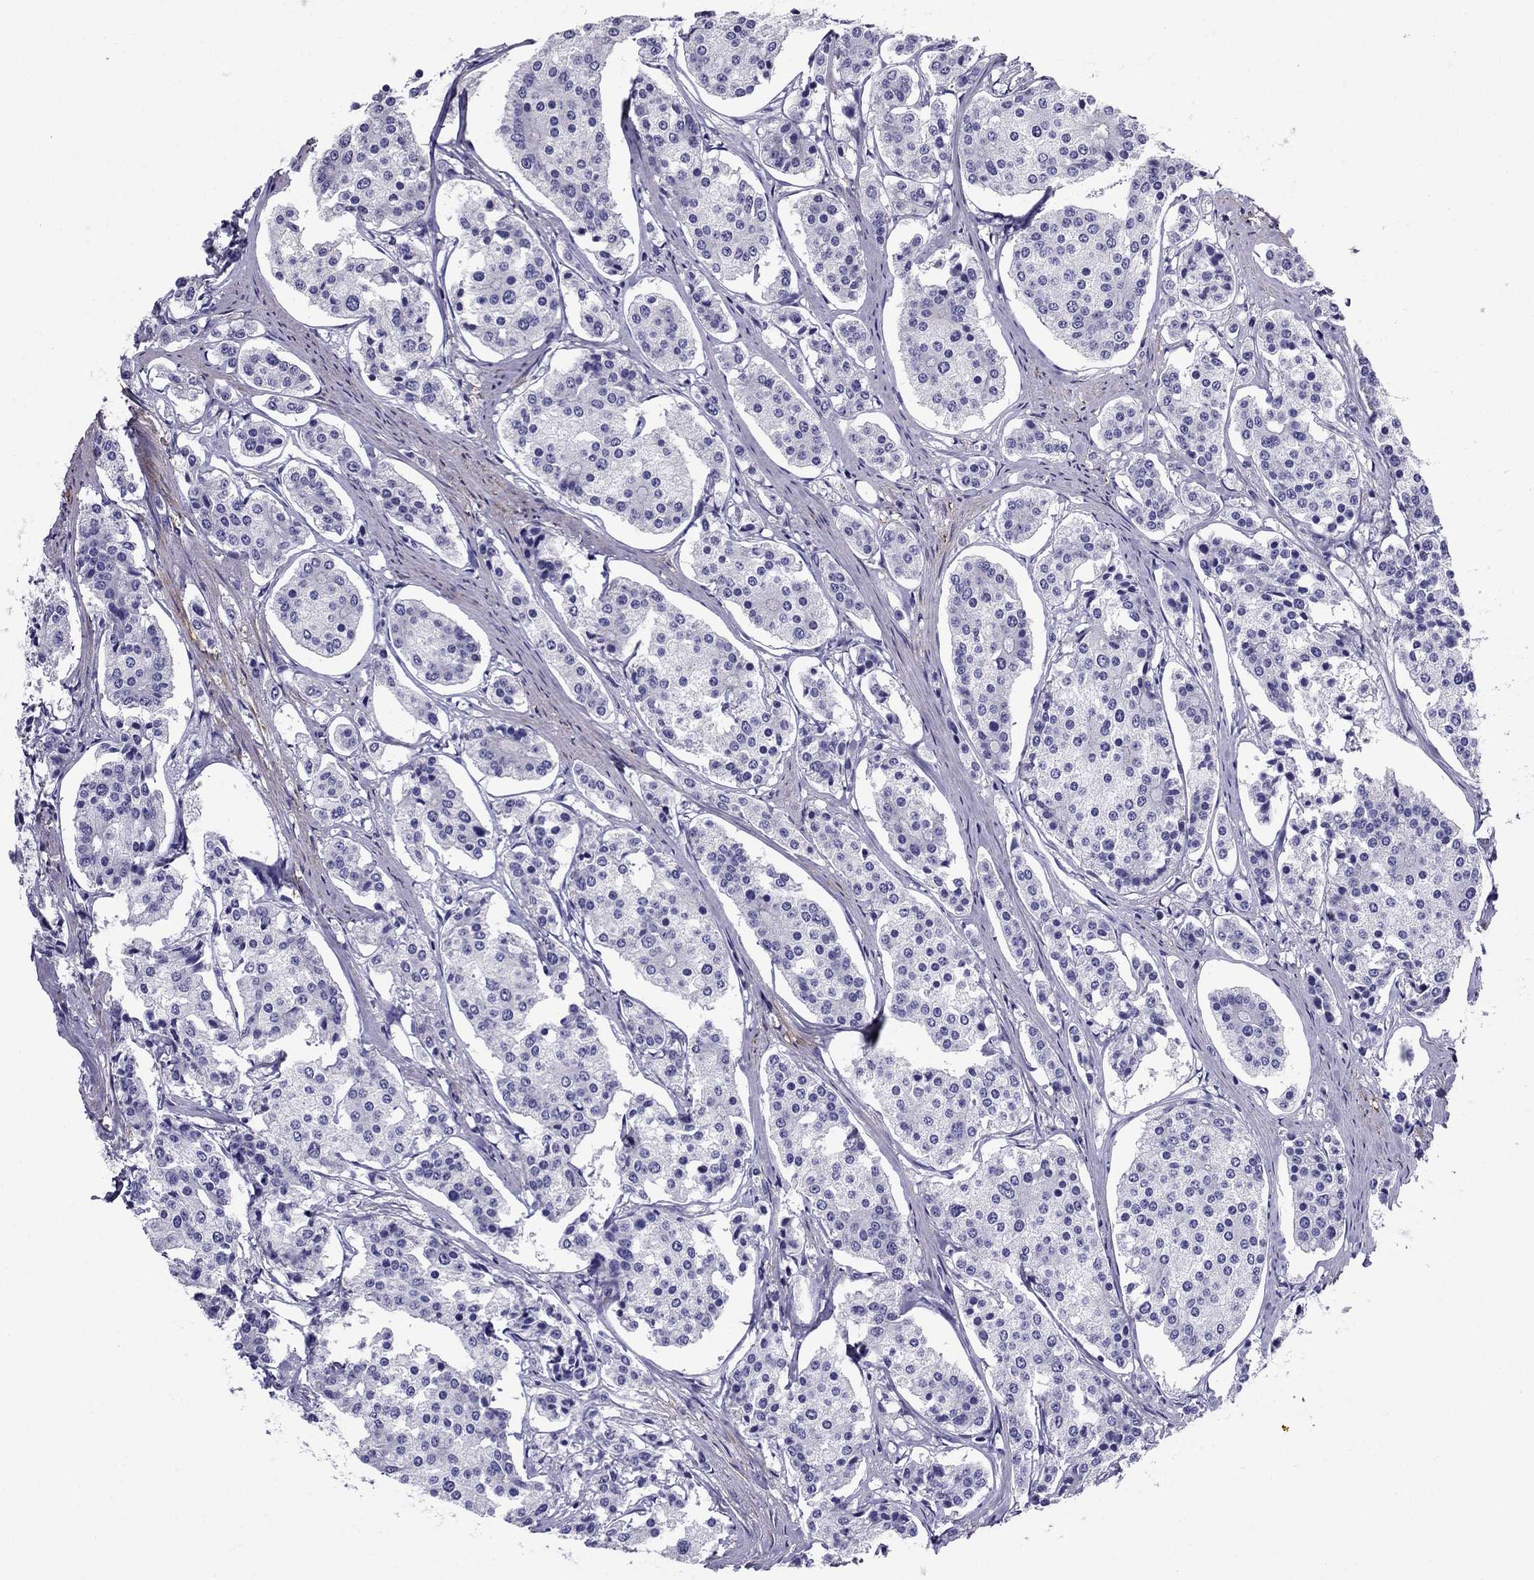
{"staining": {"intensity": "negative", "quantity": "none", "location": "none"}, "tissue": "carcinoid", "cell_type": "Tumor cells", "image_type": "cancer", "snomed": [{"axis": "morphology", "description": "Carcinoid, malignant, NOS"}, {"axis": "topography", "description": "Small intestine"}], "caption": "The photomicrograph displays no significant staining in tumor cells of carcinoid.", "gene": "GPR50", "patient": {"sex": "female", "age": 65}}